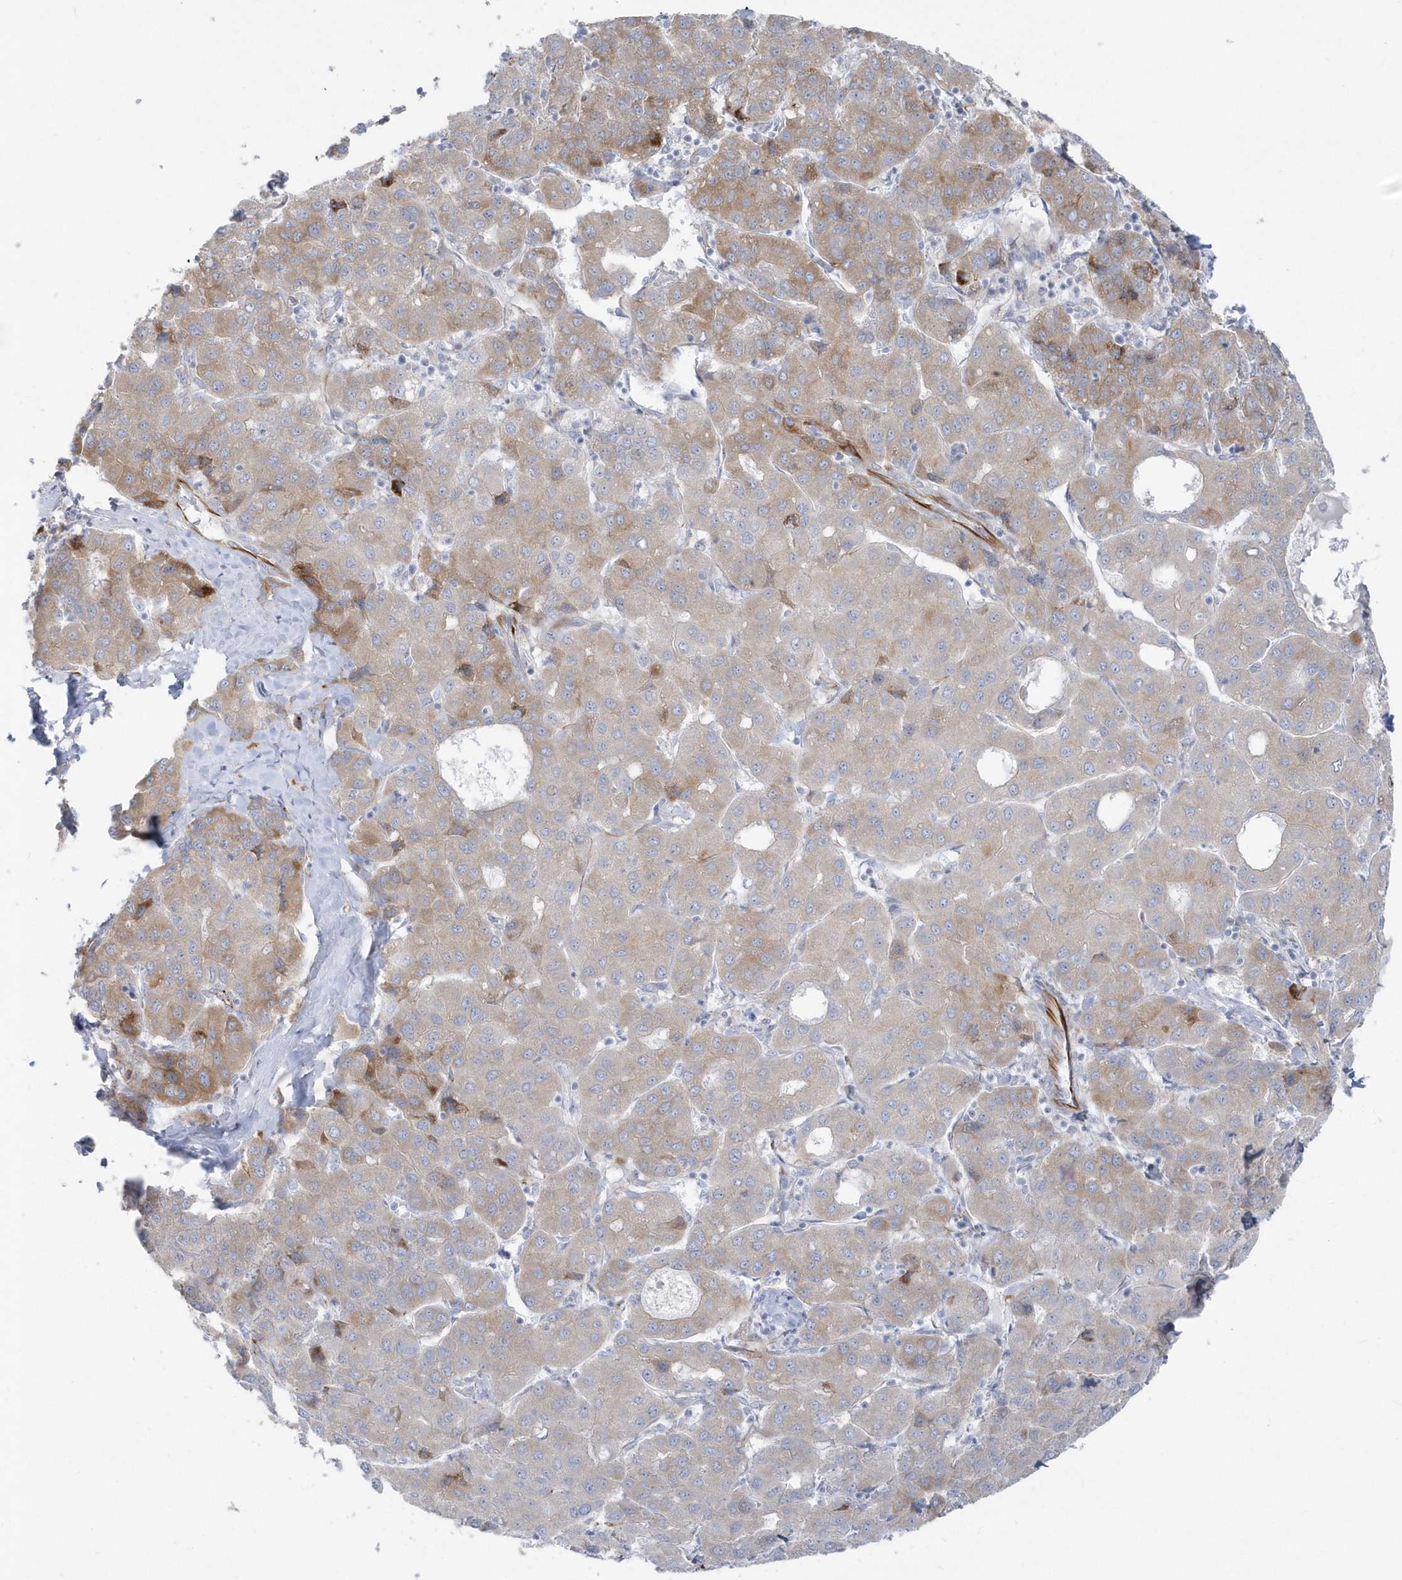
{"staining": {"intensity": "moderate", "quantity": "25%-75%", "location": "cytoplasmic/membranous"}, "tissue": "liver cancer", "cell_type": "Tumor cells", "image_type": "cancer", "snomed": [{"axis": "morphology", "description": "Carcinoma, Hepatocellular, NOS"}, {"axis": "topography", "description": "Liver"}], "caption": "Approximately 25%-75% of tumor cells in liver hepatocellular carcinoma show moderate cytoplasmic/membranous protein positivity as visualized by brown immunohistochemical staining.", "gene": "PPIL6", "patient": {"sex": "male", "age": 65}}